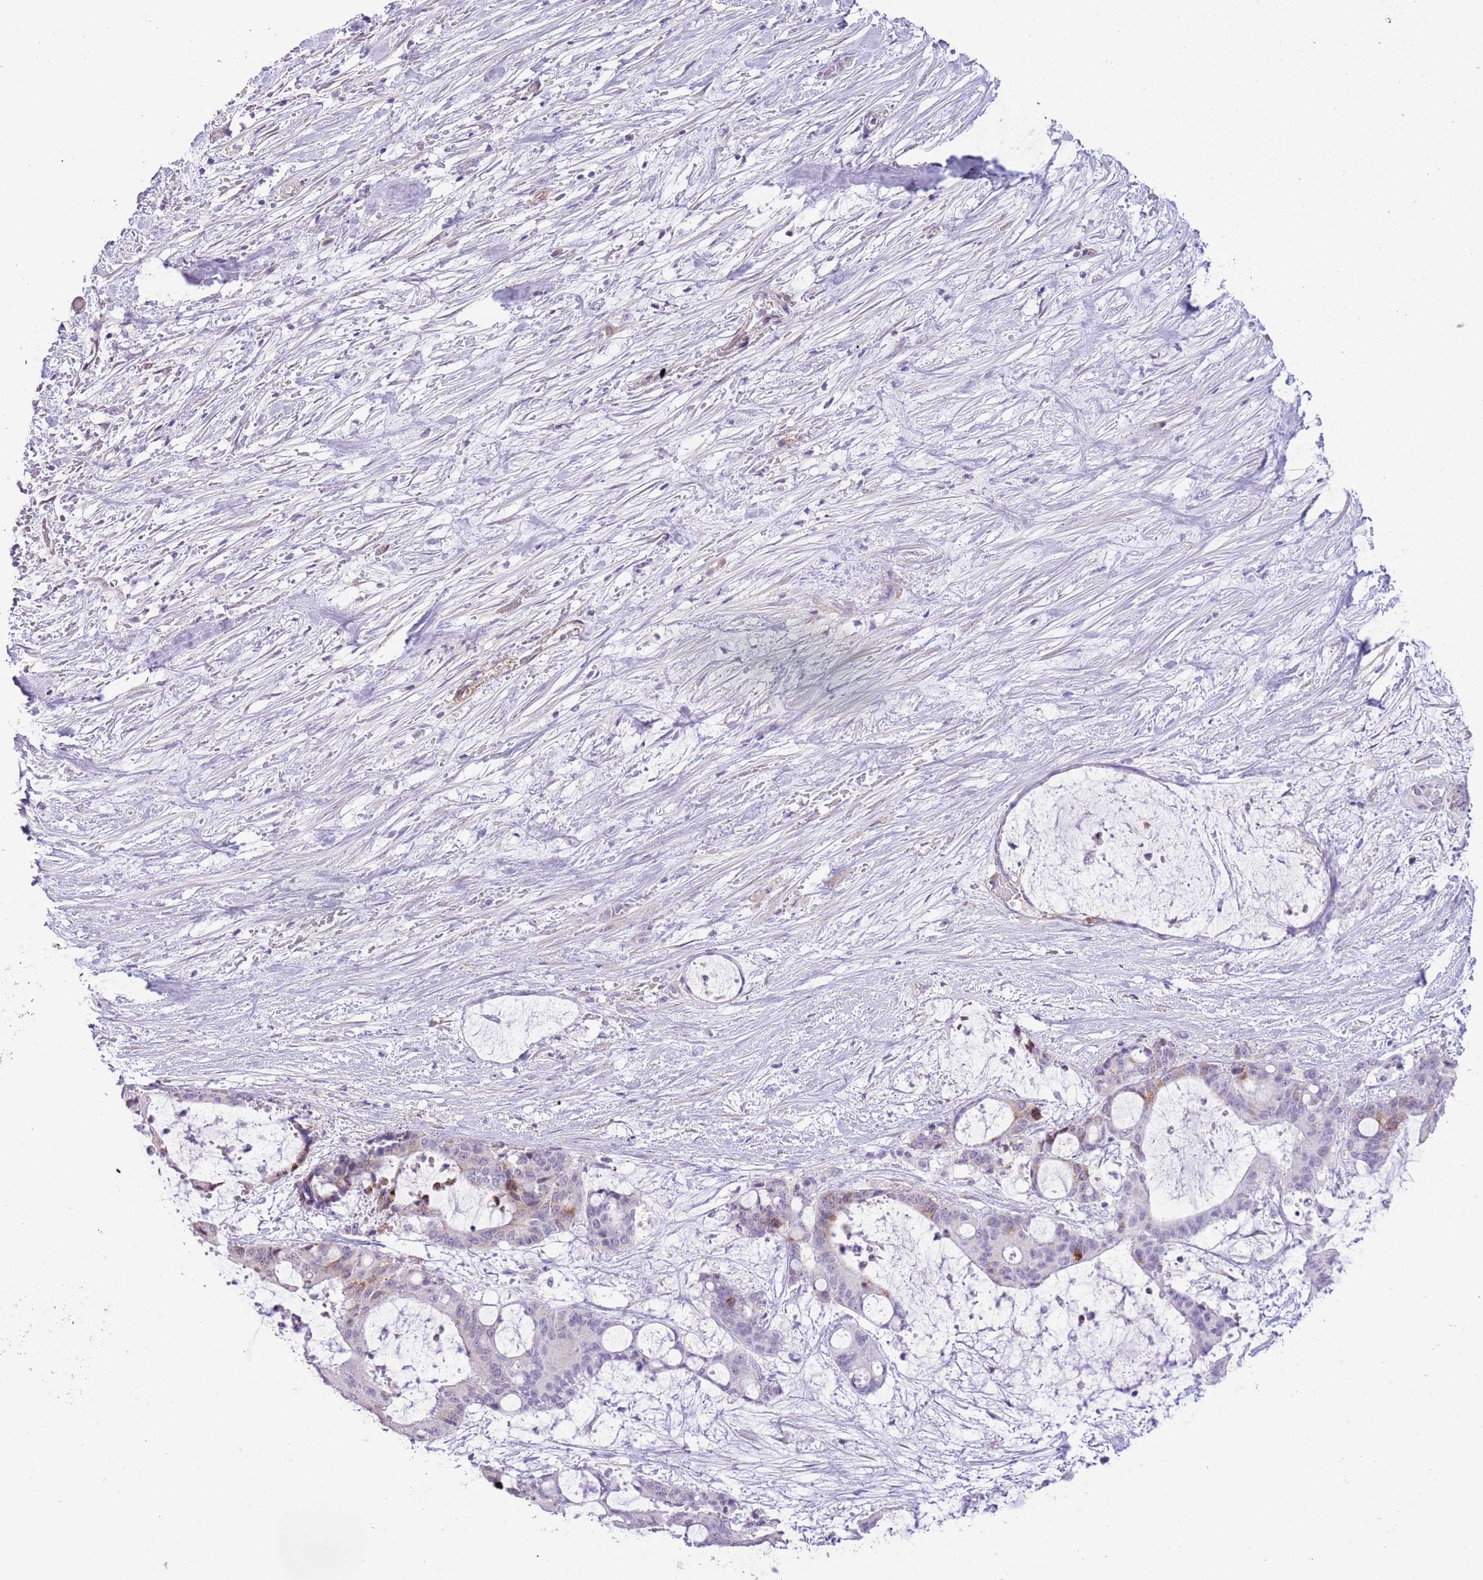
{"staining": {"intensity": "moderate", "quantity": "<25%", "location": "cytoplasmic/membranous"}, "tissue": "liver cancer", "cell_type": "Tumor cells", "image_type": "cancer", "snomed": [{"axis": "morphology", "description": "Normal tissue, NOS"}, {"axis": "morphology", "description": "Cholangiocarcinoma"}, {"axis": "topography", "description": "Liver"}, {"axis": "topography", "description": "Peripheral nerve tissue"}], "caption": "A micrograph of human liver cancer (cholangiocarcinoma) stained for a protein reveals moderate cytoplasmic/membranous brown staining in tumor cells.", "gene": "MIDN", "patient": {"sex": "female", "age": 73}}